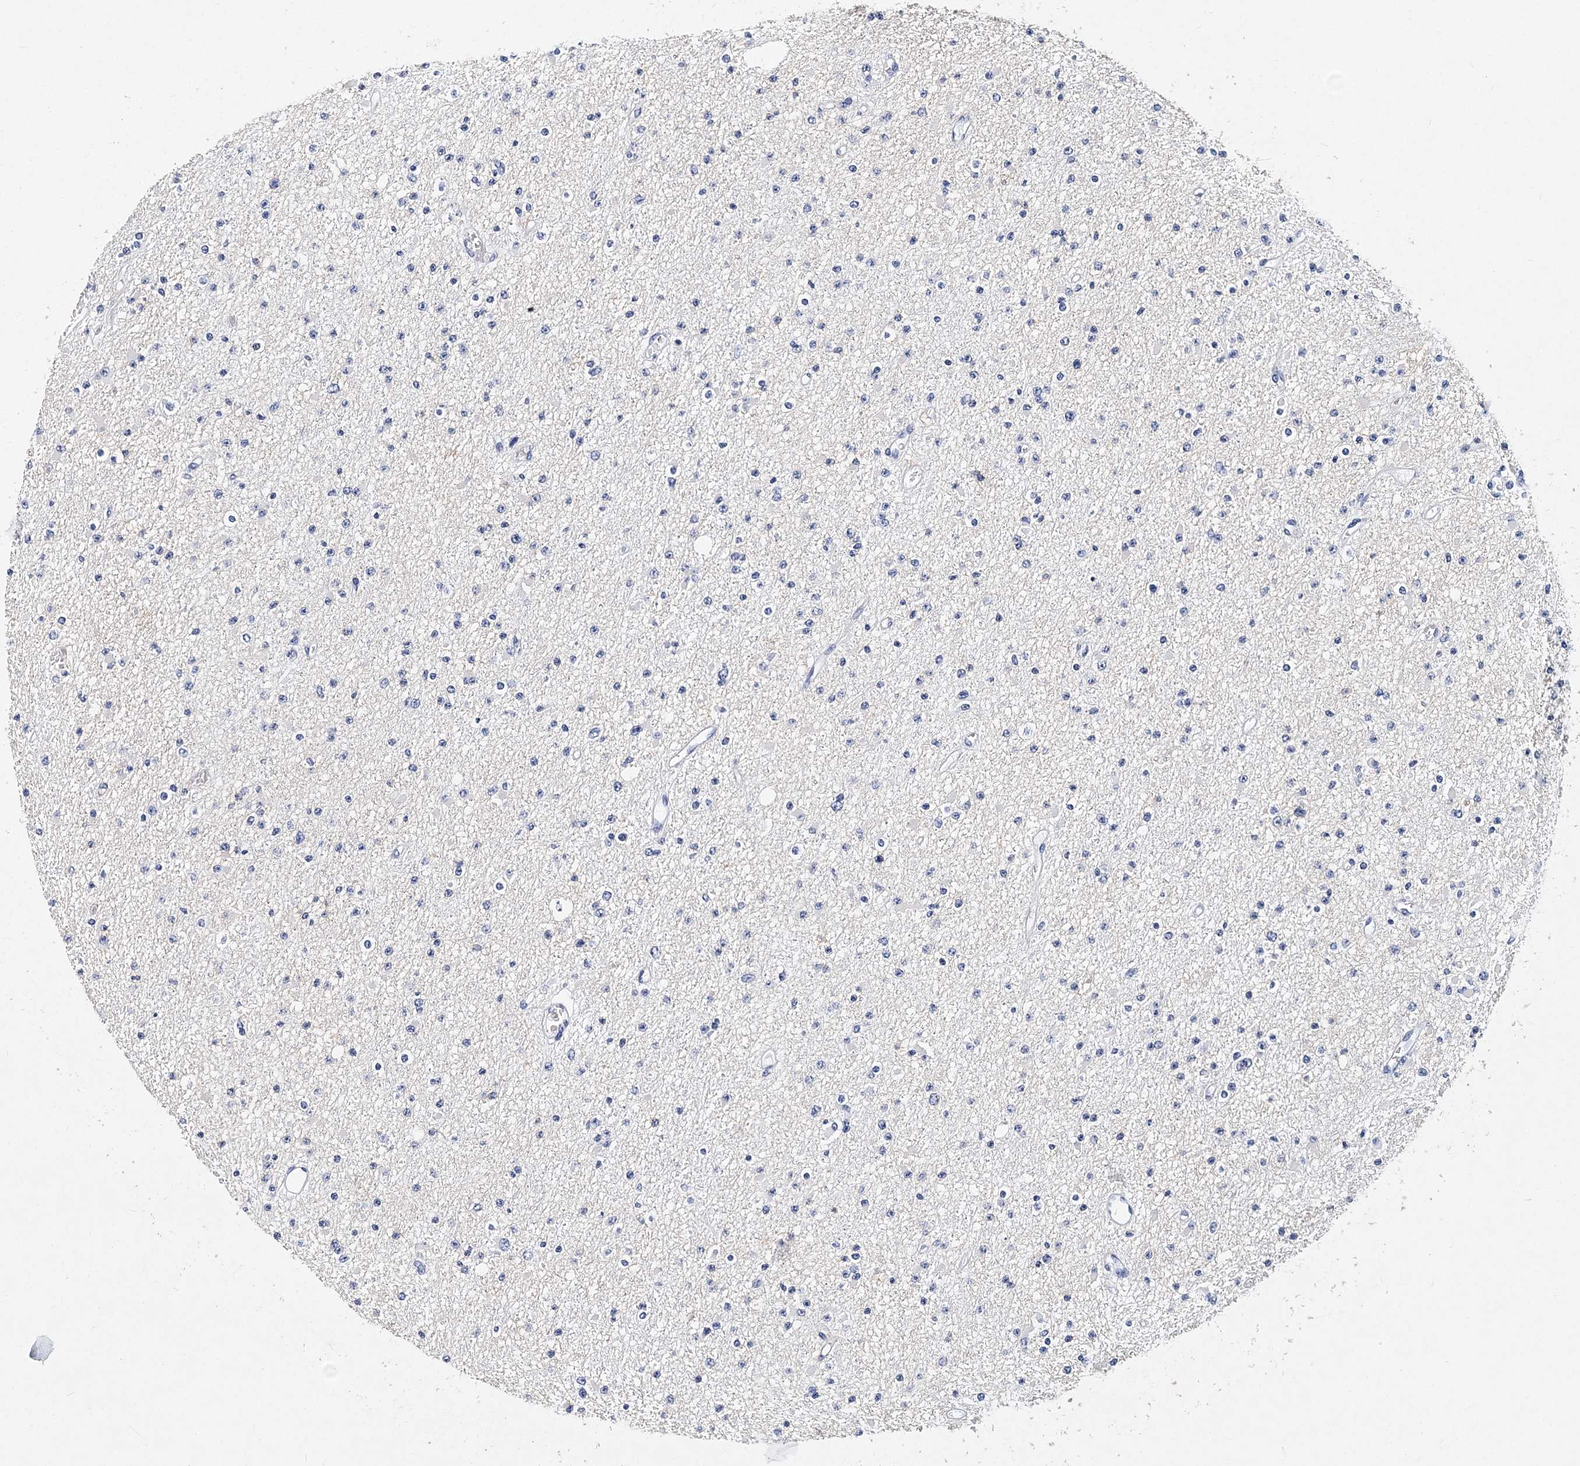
{"staining": {"intensity": "negative", "quantity": "none", "location": "none"}, "tissue": "glioma", "cell_type": "Tumor cells", "image_type": "cancer", "snomed": [{"axis": "morphology", "description": "Glioma, malignant, Low grade"}, {"axis": "topography", "description": "Brain"}], "caption": "IHC of human malignant glioma (low-grade) shows no positivity in tumor cells.", "gene": "ITGA2B", "patient": {"sex": "female", "age": 22}}